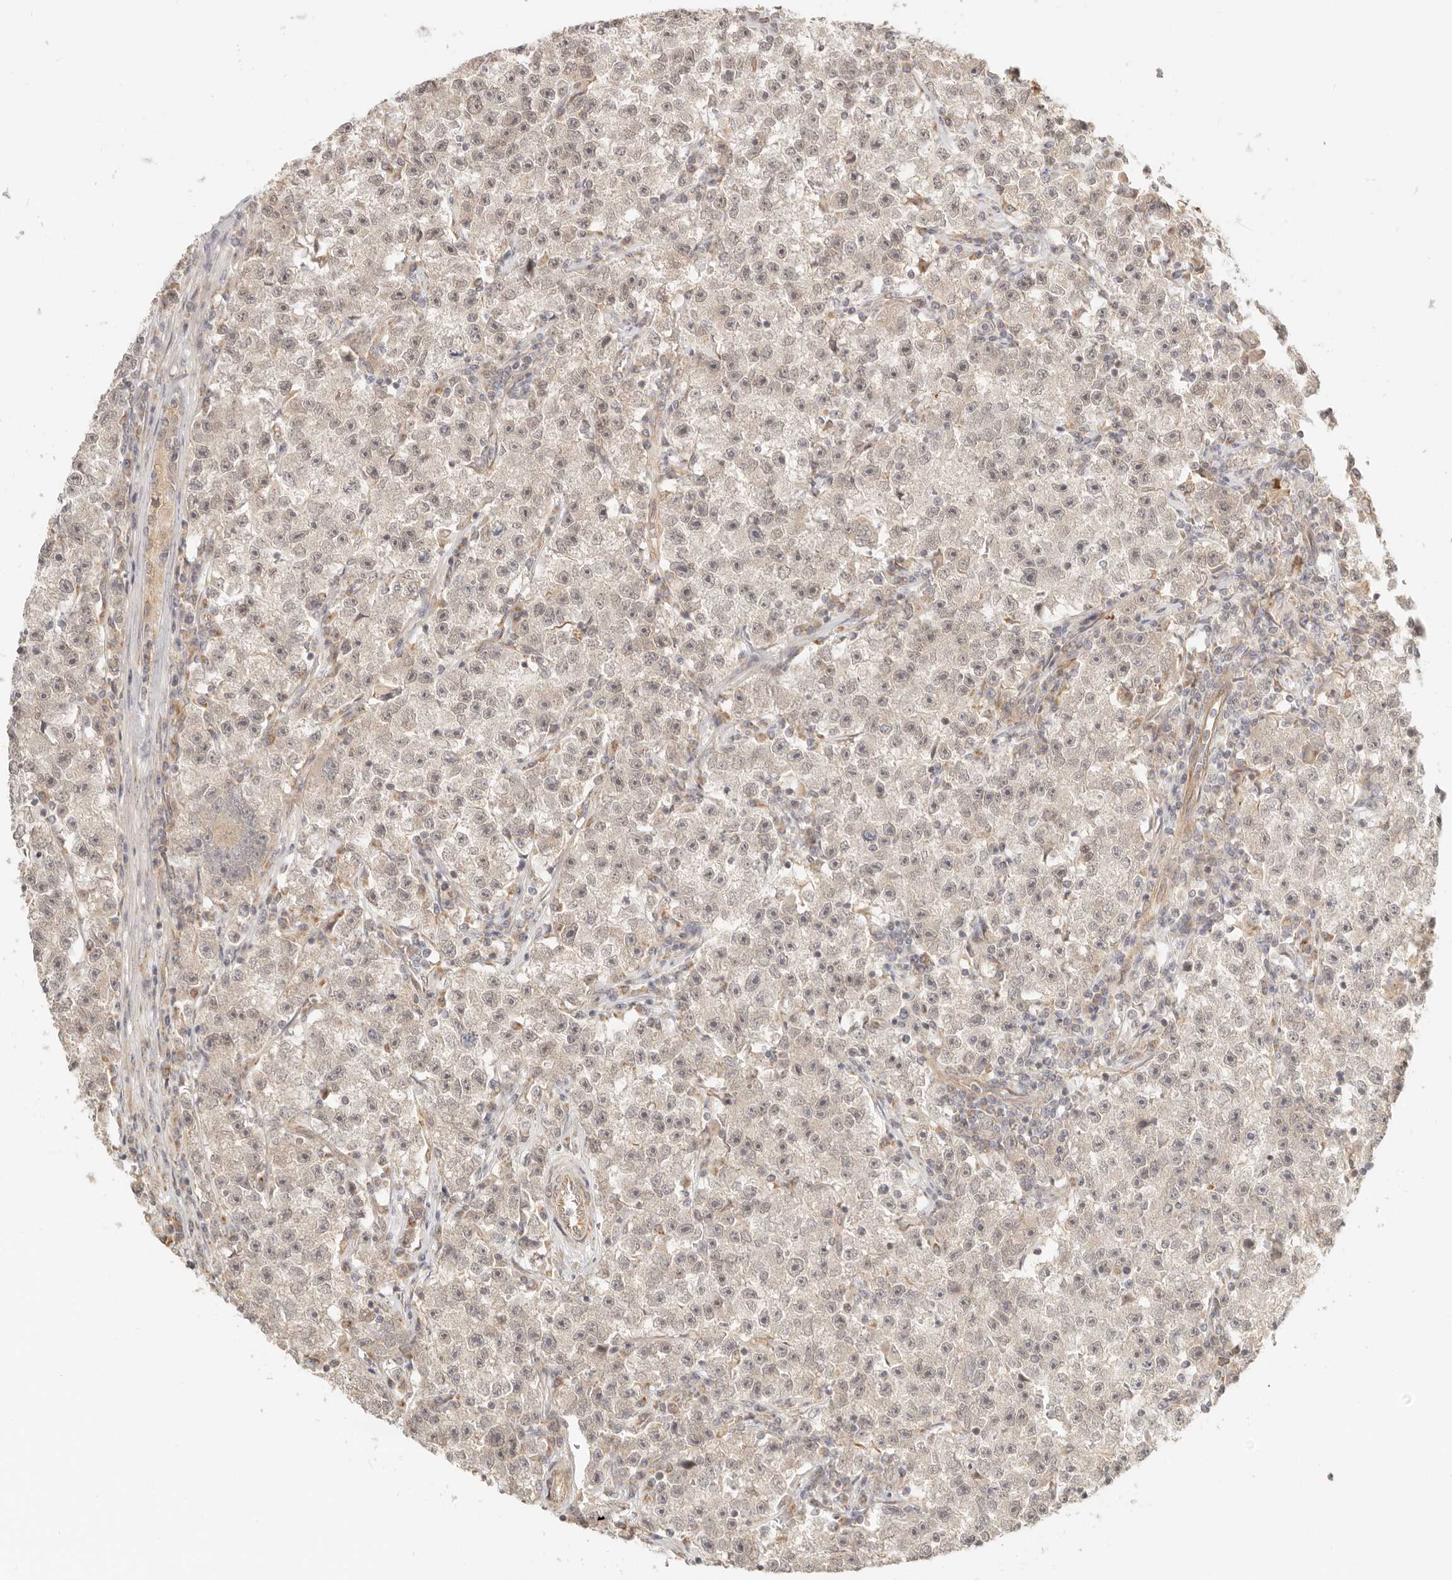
{"staining": {"intensity": "weak", "quantity": "<25%", "location": "nuclear"}, "tissue": "testis cancer", "cell_type": "Tumor cells", "image_type": "cancer", "snomed": [{"axis": "morphology", "description": "Seminoma, NOS"}, {"axis": "topography", "description": "Testis"}], "caption": "IHC of human testis cancer reveals no staining in tumor cells.", "gene": "BAALC", "patient": {"sex": "male", "age": 22}}